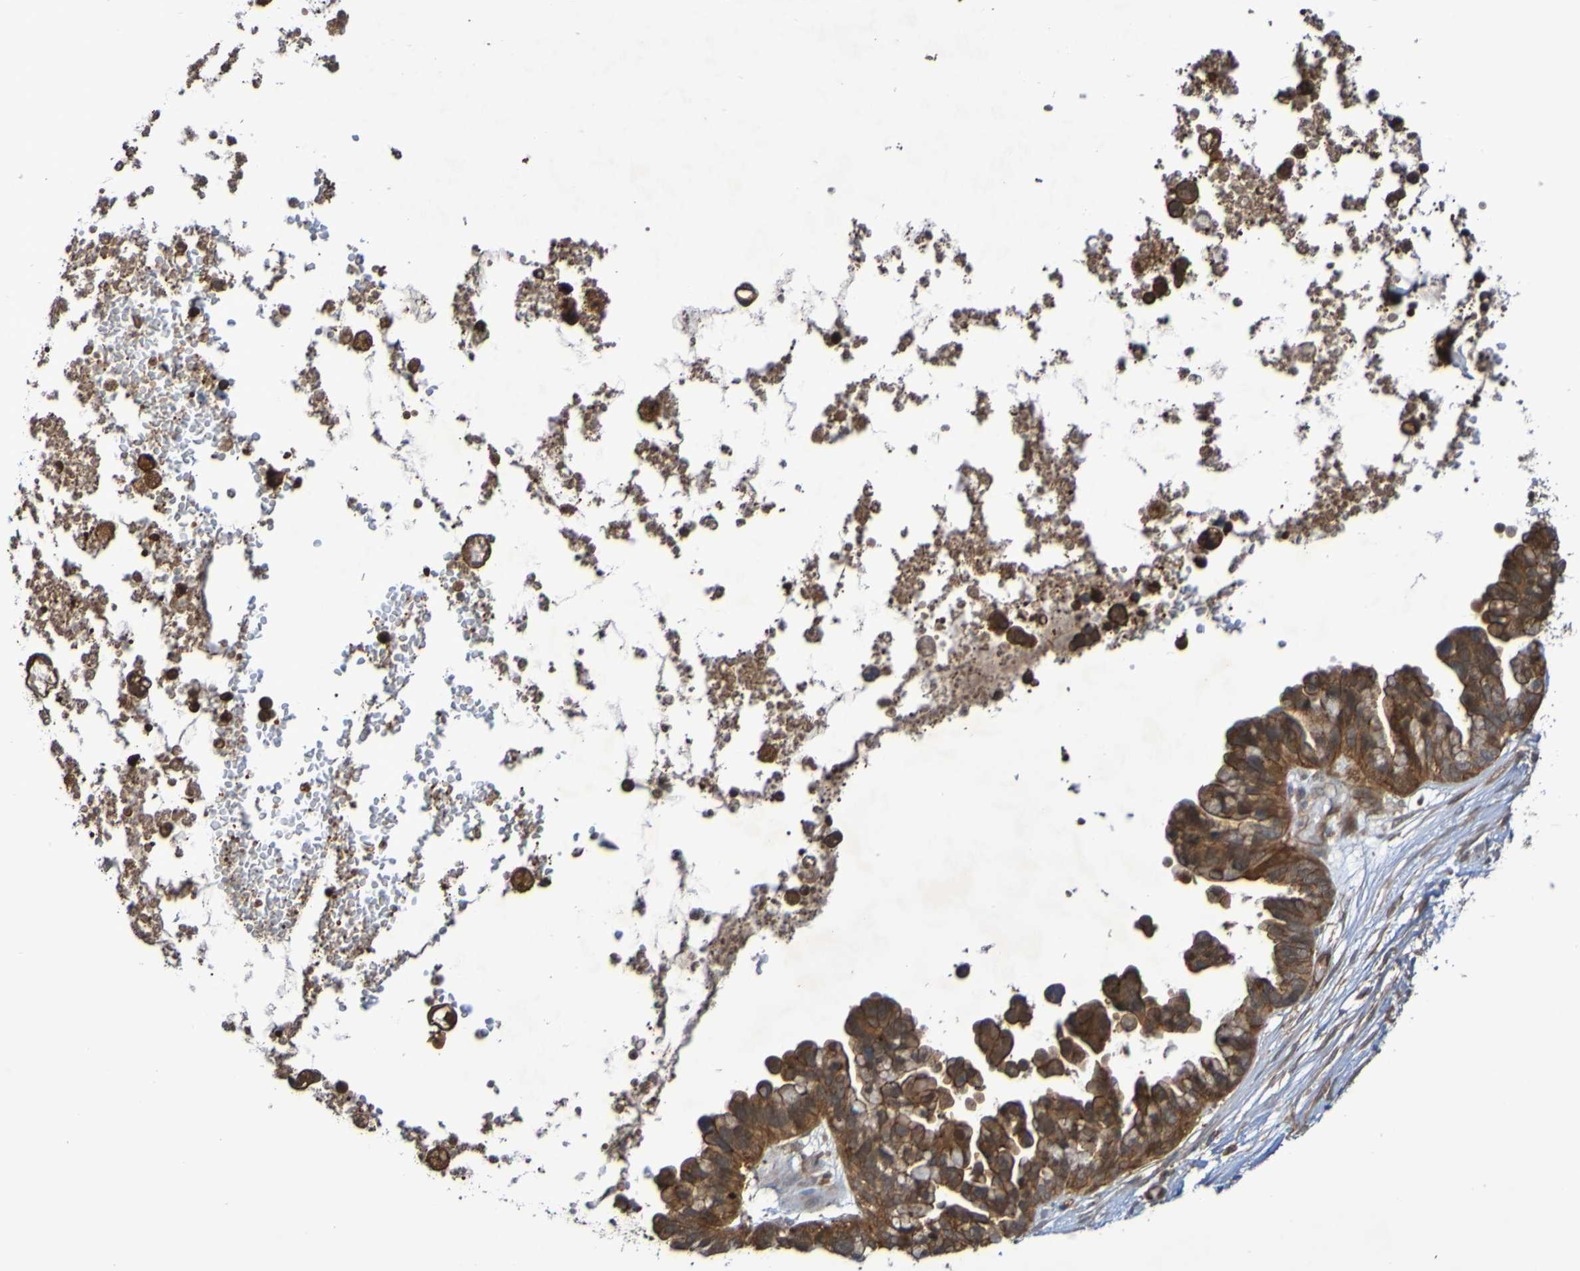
{"staining": {"intensity": "strong", "quantity": ">75%", "location": "cytoplasmic/membranous"}, "tissue": "ovarian cancer", "cell_type": "Tumor cells", "image_type": "cancer", "snomed": [{"axis": "morphology", "description": "Cystadenocarcinoma, serous, NOS"}, {"axis": "topography", "description": "Ovary"}], "caption": "This histopathology image displays ovarian serous cystadenocarcinoma stained with IHC to label a protein in brown. The cytoplasmic/membranous of tumor cells show strong positivity for the protein. Nuclei are counter-stained blue.", "gene": "SERPINB6", "patient": {"sex": "female", "age": 56}}